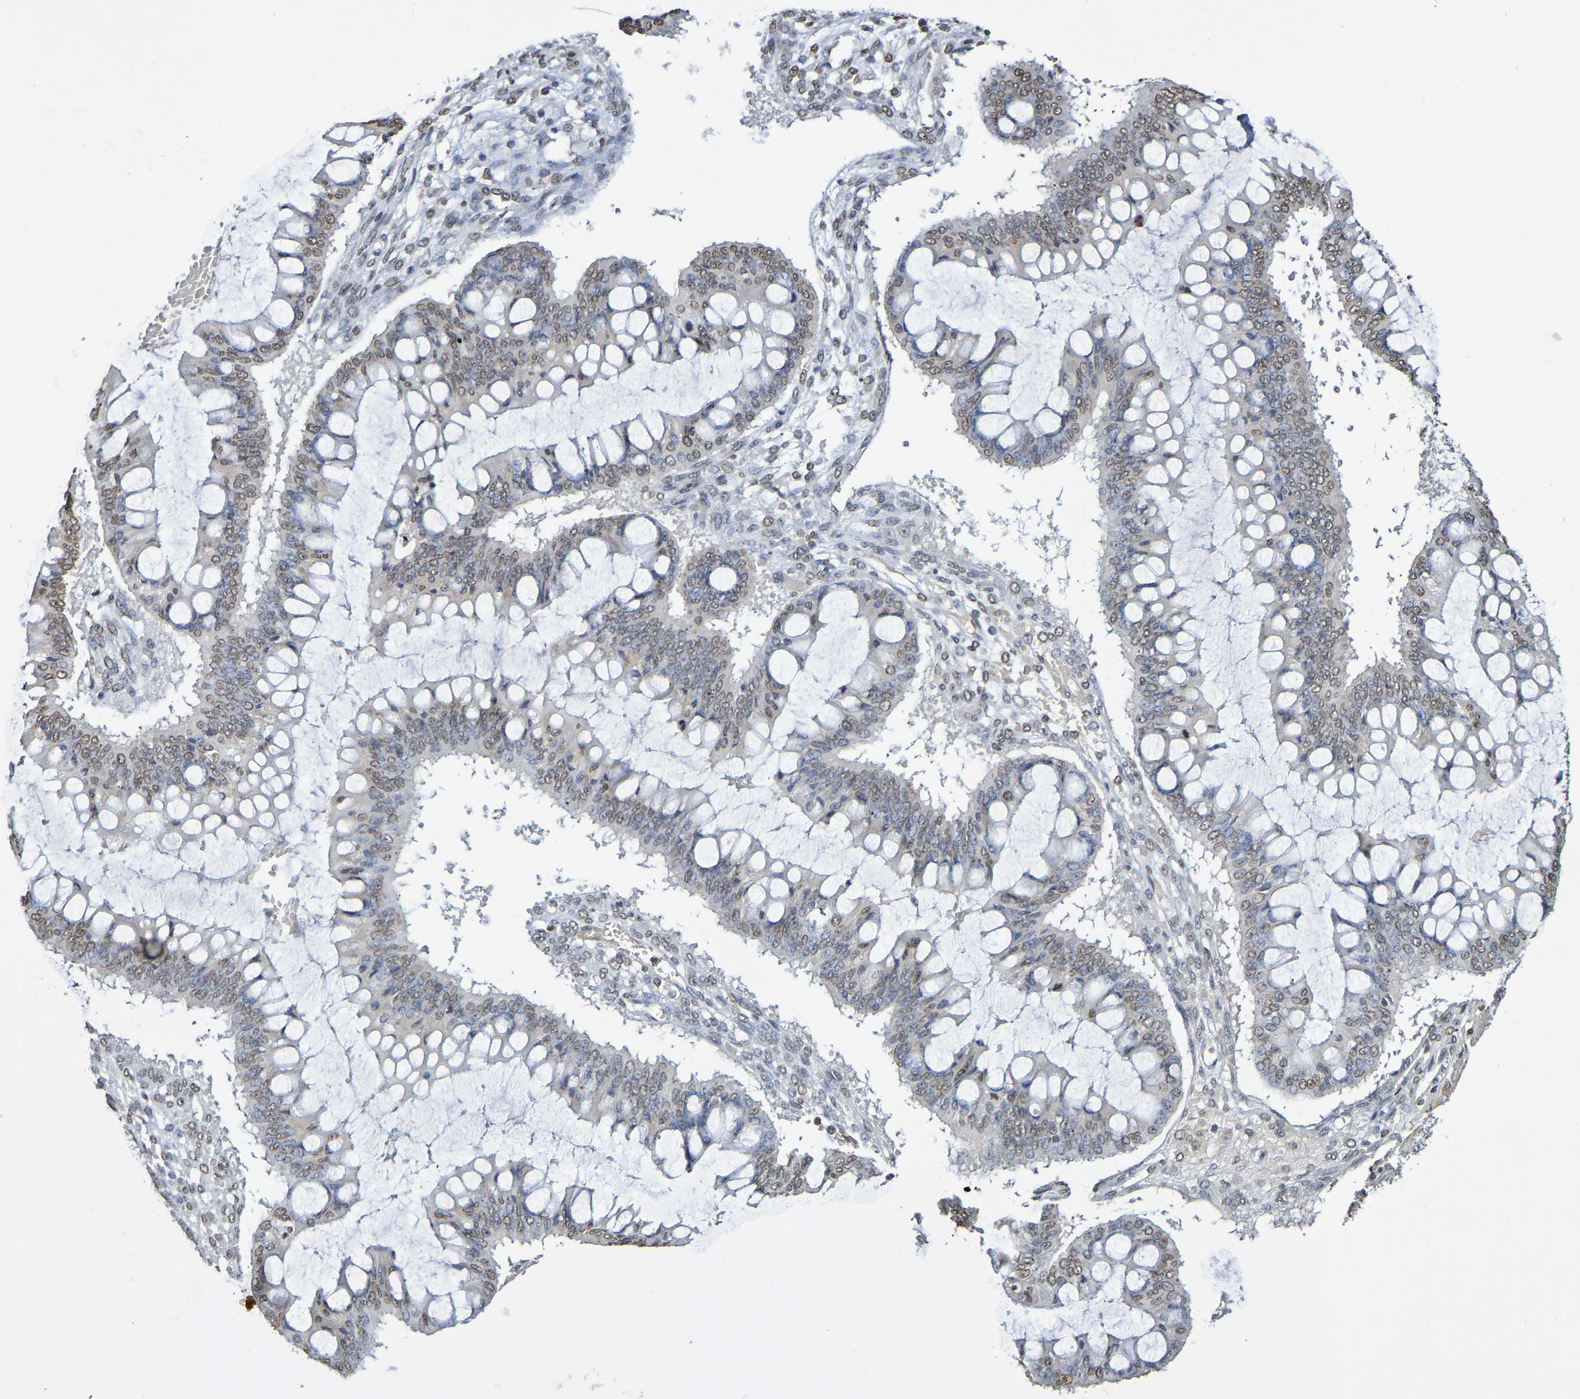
{"staining": {"intensity": "weak", "quantity": "25%-75%", "location": "nuclear"}, "tissue": "ovarian cancer", "cell_type": "Tumor cells", "image_type": "cancer", "snomed": [{"axis": "morphology", "description": "Cystadenocarcinoma, mucinous, NOS"}, {"axis": "topography", "description": "Ovary"}], "caption": "Mucinous cystadenocarcinoma (ovarian) was stained to show a protein in brown. There is low levels of weak nuclear expression in about 25%-75% of tumor cells.", "gene": "ATF4", "patient": {"sex": "female", "age": 73}}